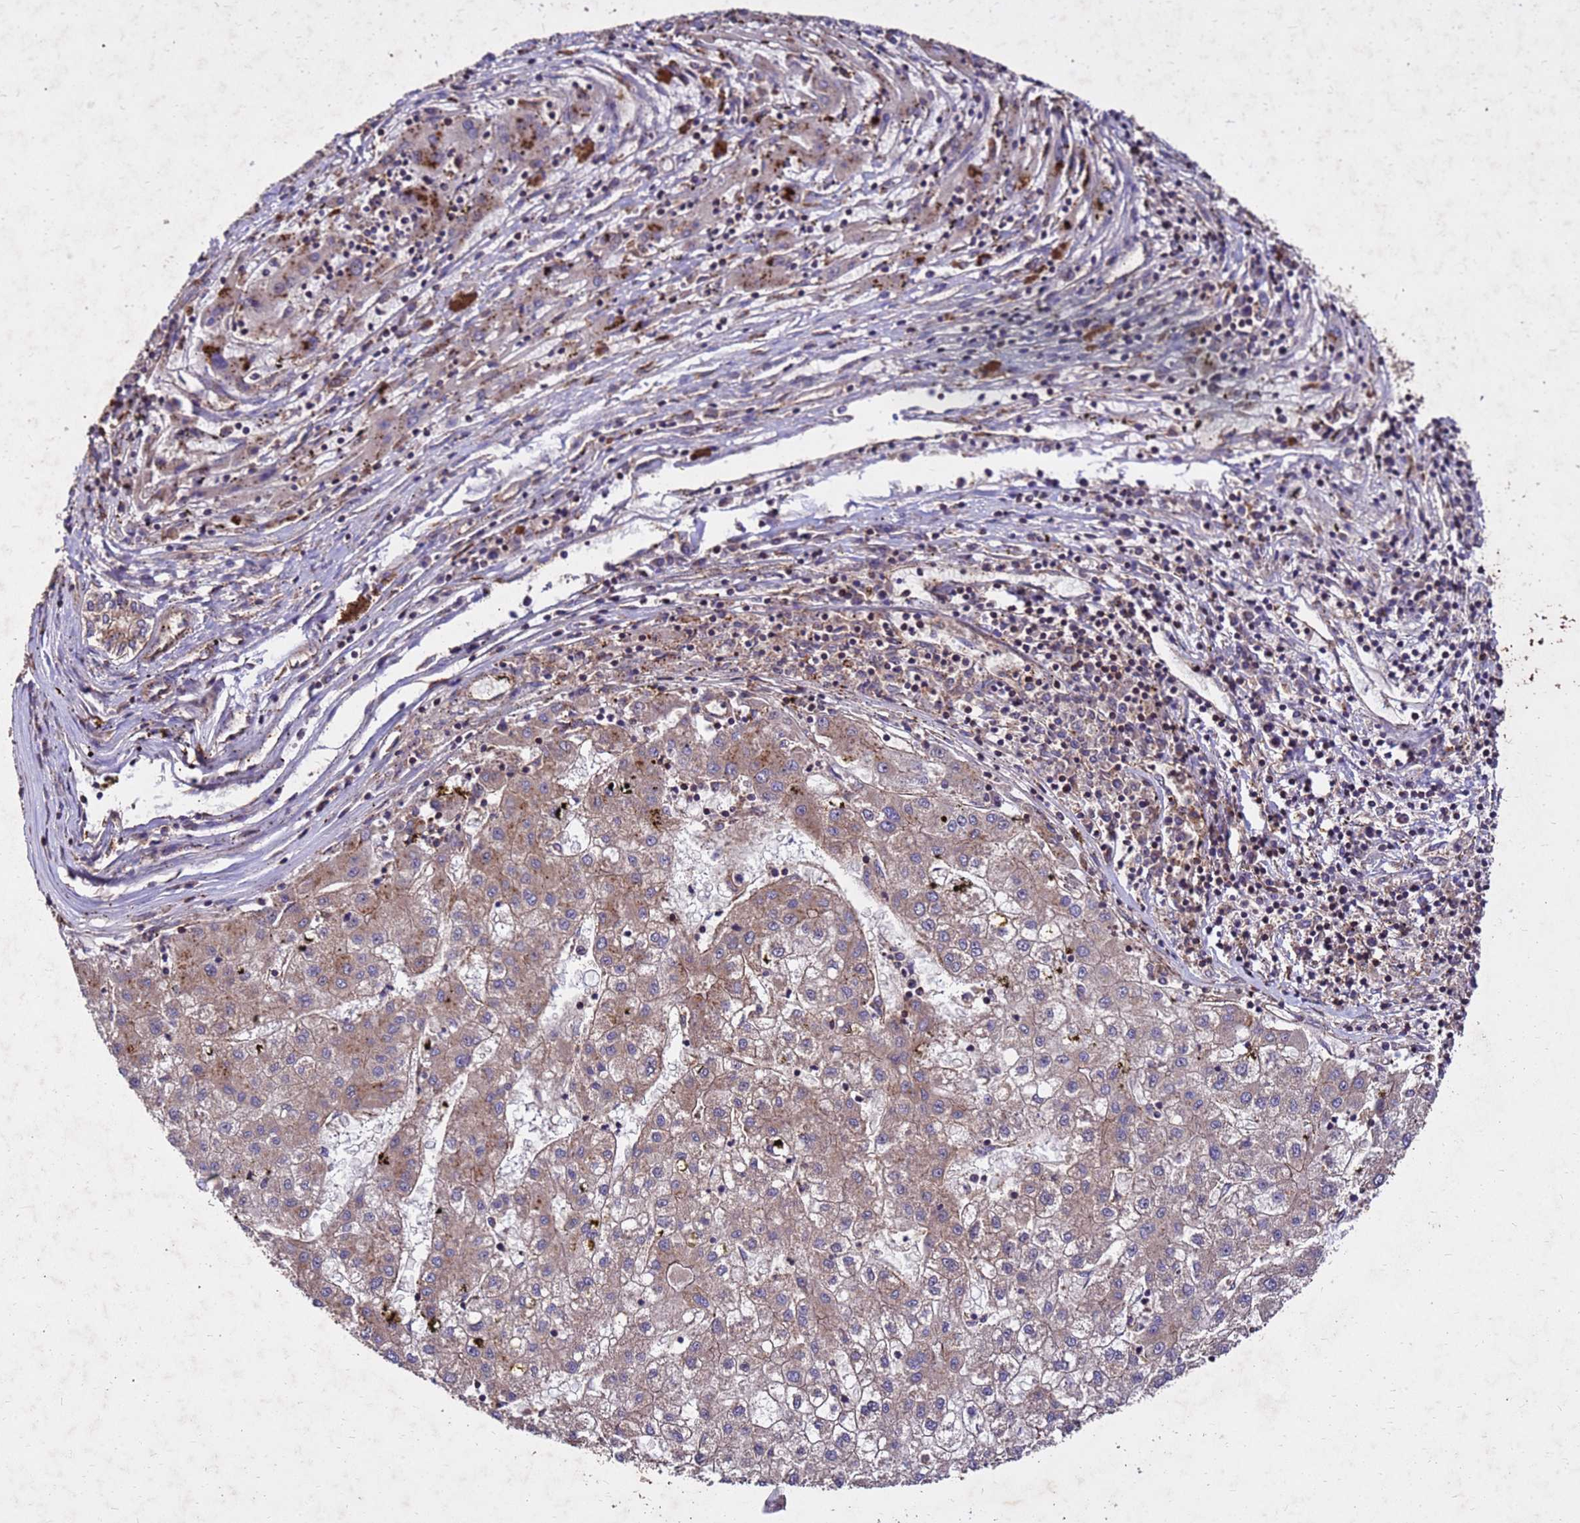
{"staining": {"intensity": "moderate", "quantity": ">75%", "location": "cytoplasmic/membranous"}, "tissue": "liver cancer", "cell_type": "Tumor cells", "image_type": "cancer", "snomed": [{"axis": "morphology", "description": "Carcinoma, Hepatocellular, NOS"}, {"axis": "topography", "description": "Liver"}], "caption": "Moderate cytoplasmic/membranous protein positivity is appreciated in about >75% of tumor cells in hepatocellular carcinoma (liver).", "gene": "TOR4A", "patient": {"sex": "male", "age": 72}}